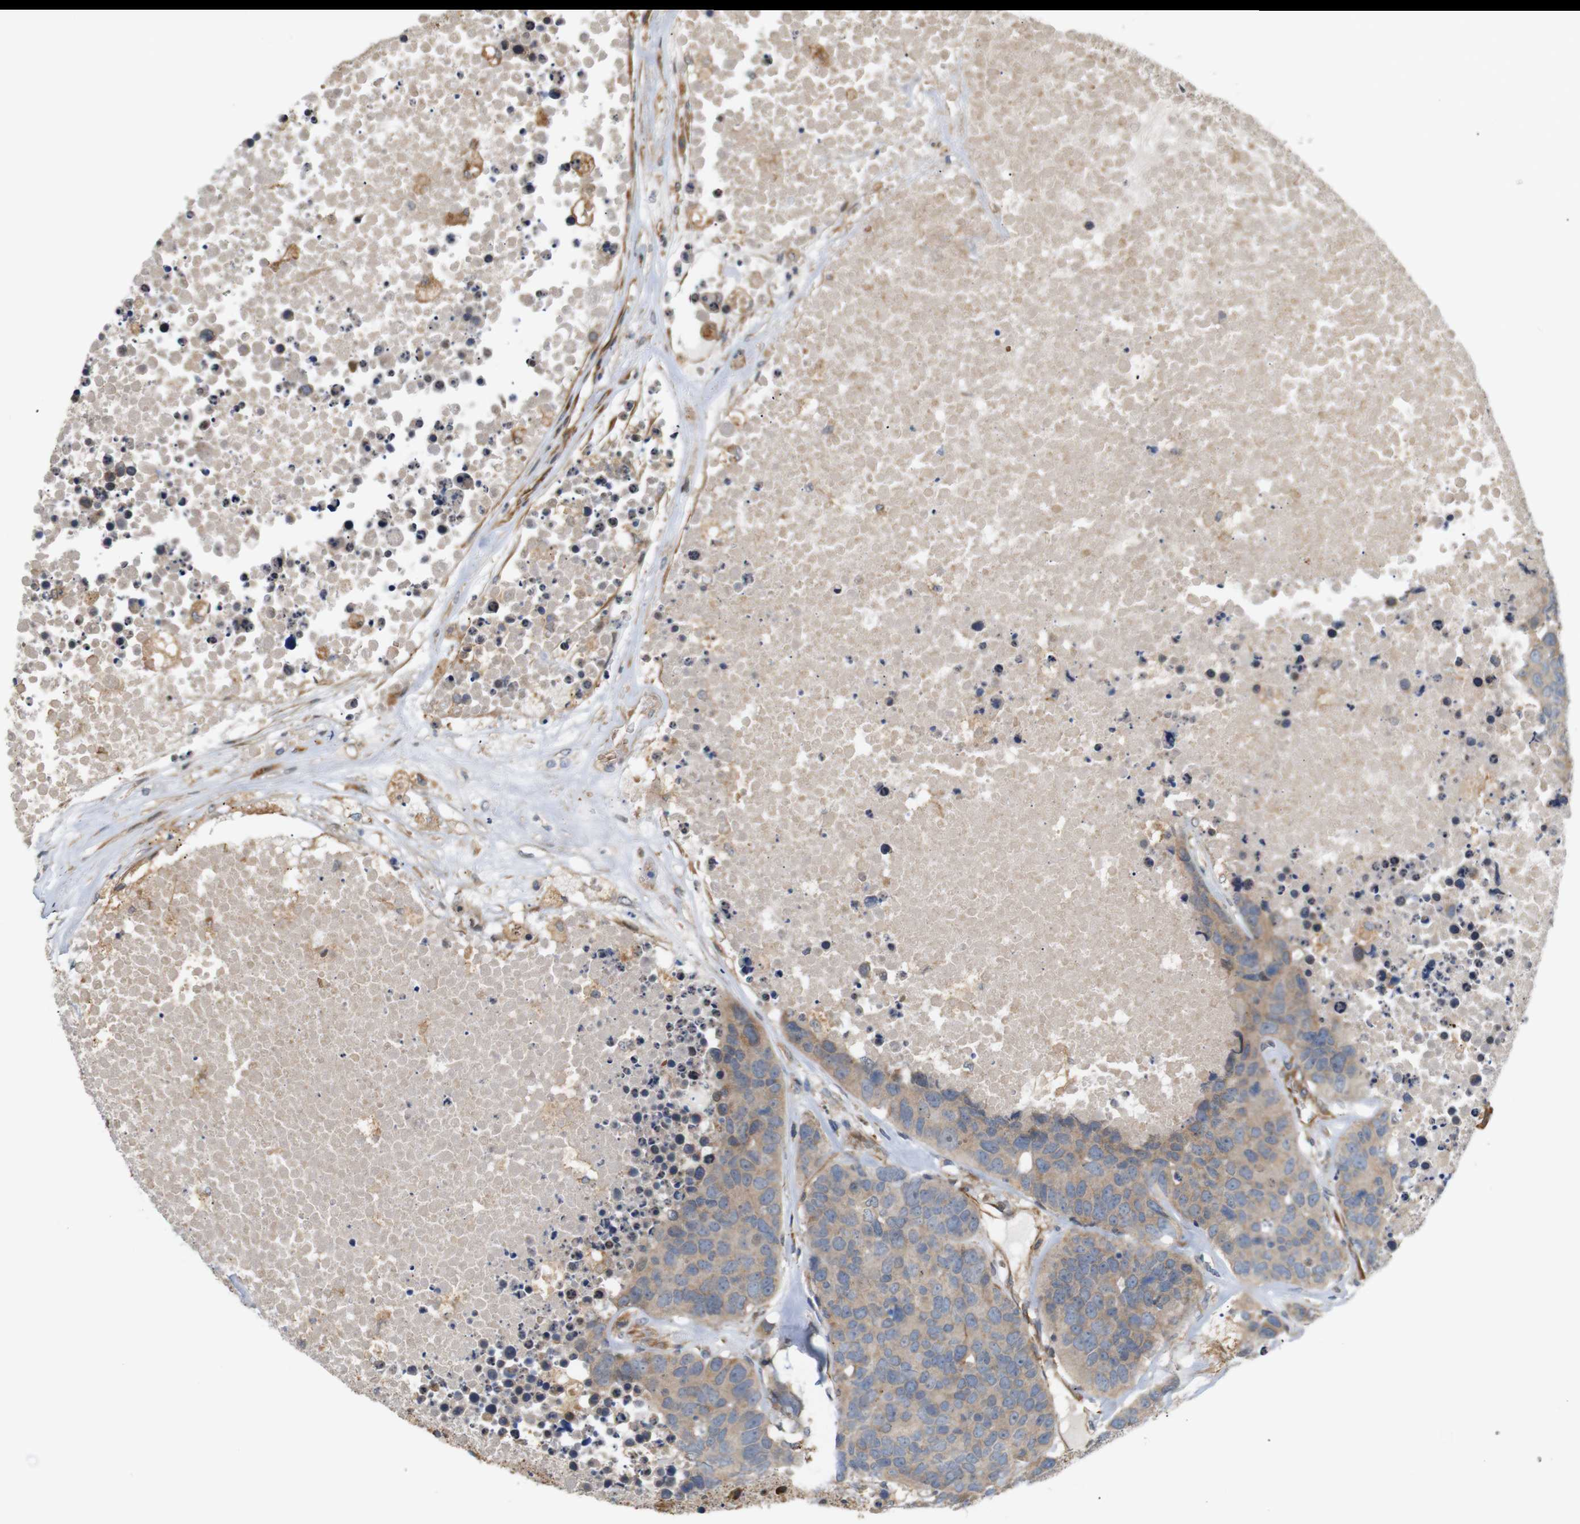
{"staining": {"intensity": "moderate", "quantity": ">75%", "location": "cytoplasmic/membranous"}, "tissue": "carcinoid", "cell_type": "Tumor cells", "image_type": "cancer", "snomed": [{"axis": "morphology", "description": "Carcinoid, malignant, NOS"}, {"axis": "topography", "description": "Lung"}], "caption": "This is an image of immunohistochemistry staining of carcinoid, which shows moderate staining in the cytoplasmic/membranous of tumor cells.", "gene": "RPTOR", "patient": {"sex": "male", "age": 60}}